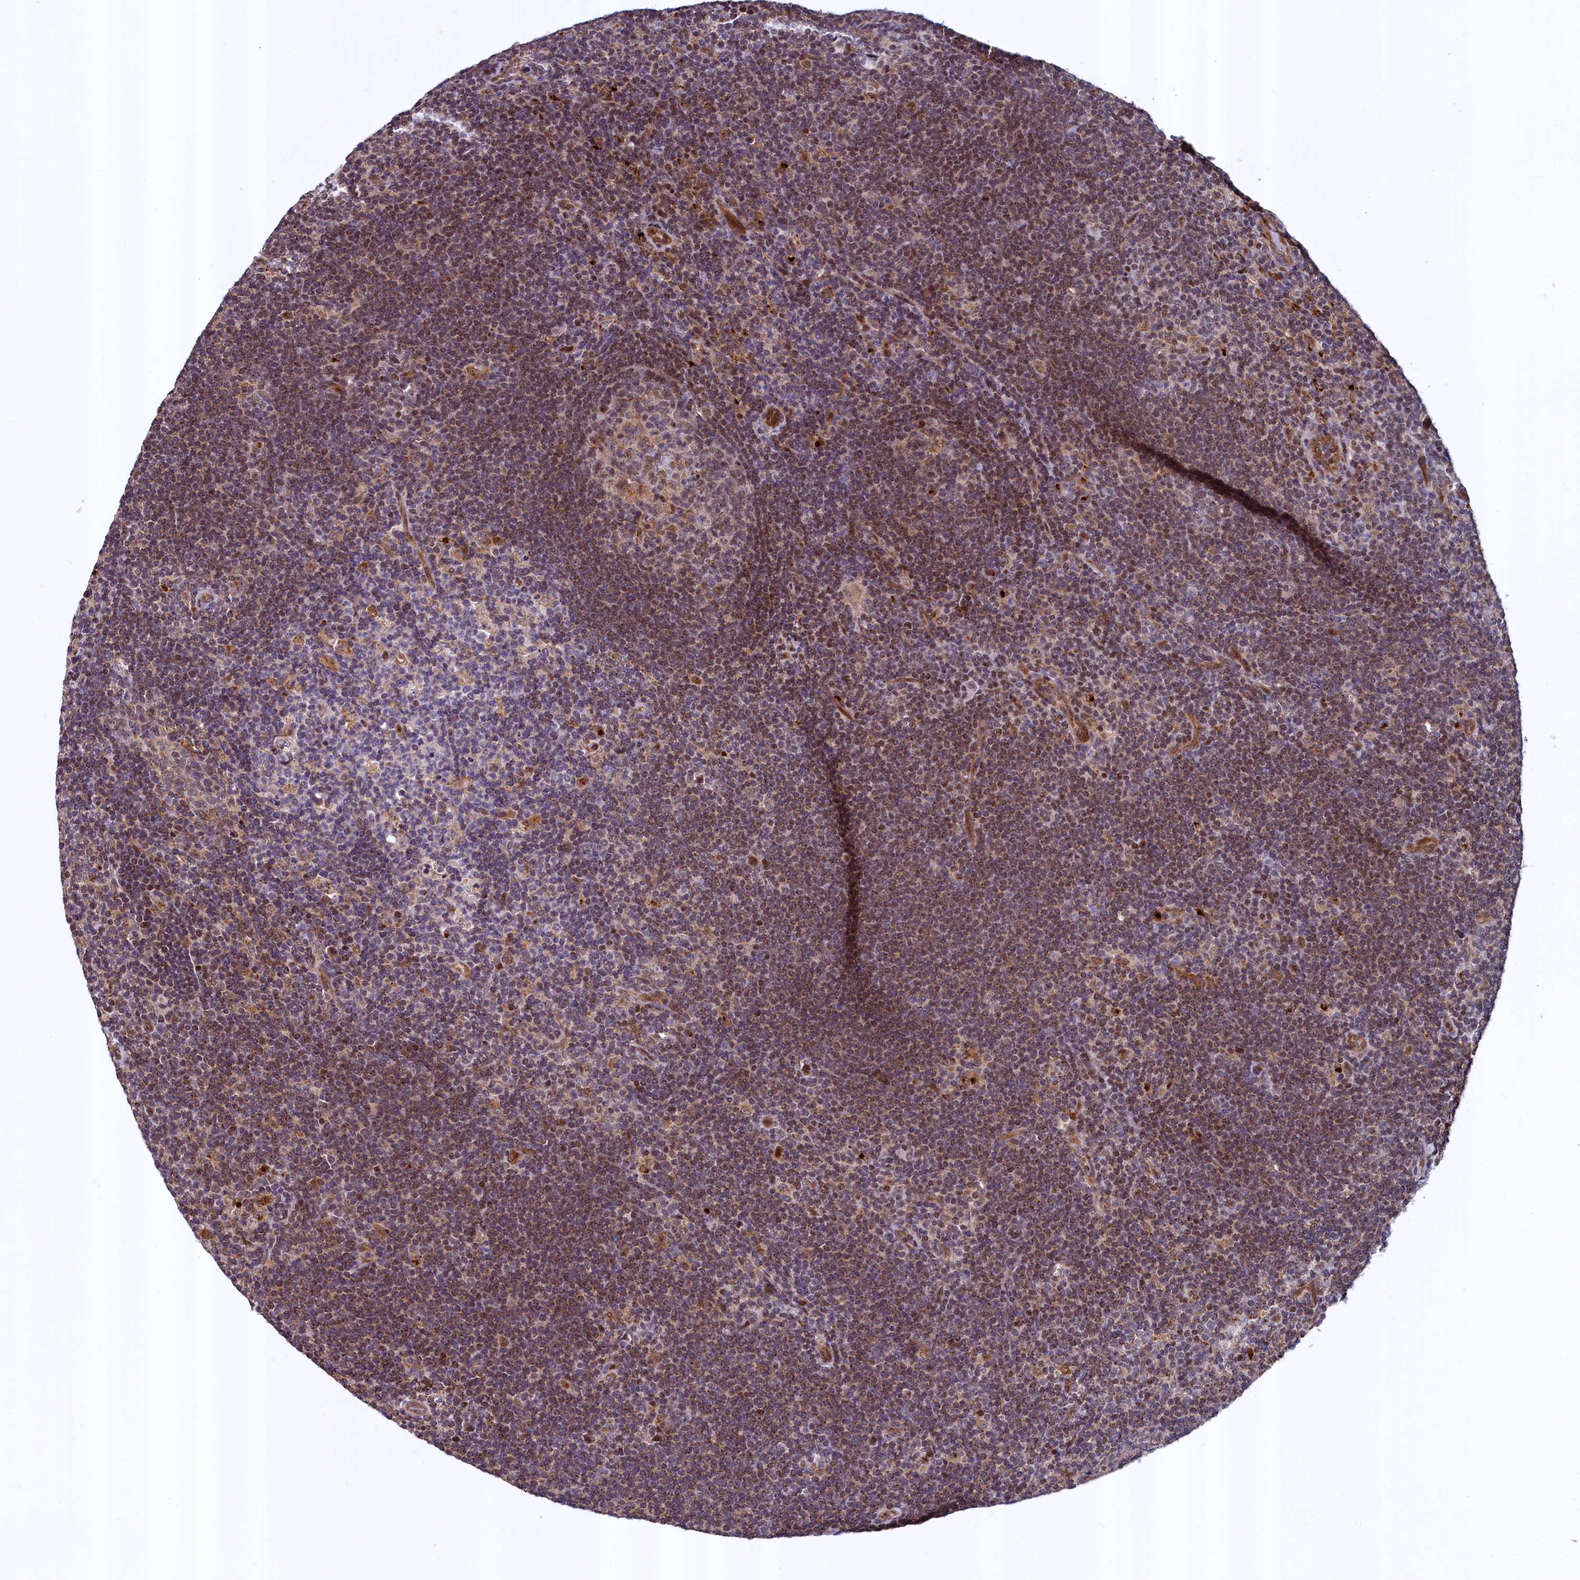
{"staining": {"intensity": "moderate", "quantity": ">75%", "location": "cytoplasmic/membranous"}, "tissue": "lymphoma", "cell_type": "Tumor cells", "image_type": "cancer", "snomed": [{"axis": "morphology", "description": "Hodgkin's disease, NOS"}, {"axis": "topography", "description": "Lymph node"}], "caption": "Immunohistochemical staining of human lymphoma exhibits medium levels of moderate cytoplasmic/membranous protein staining in approximately >75% of tumor cells.", "gene": "ZNF577", "patient": {"sex": "female", "age": 57}}